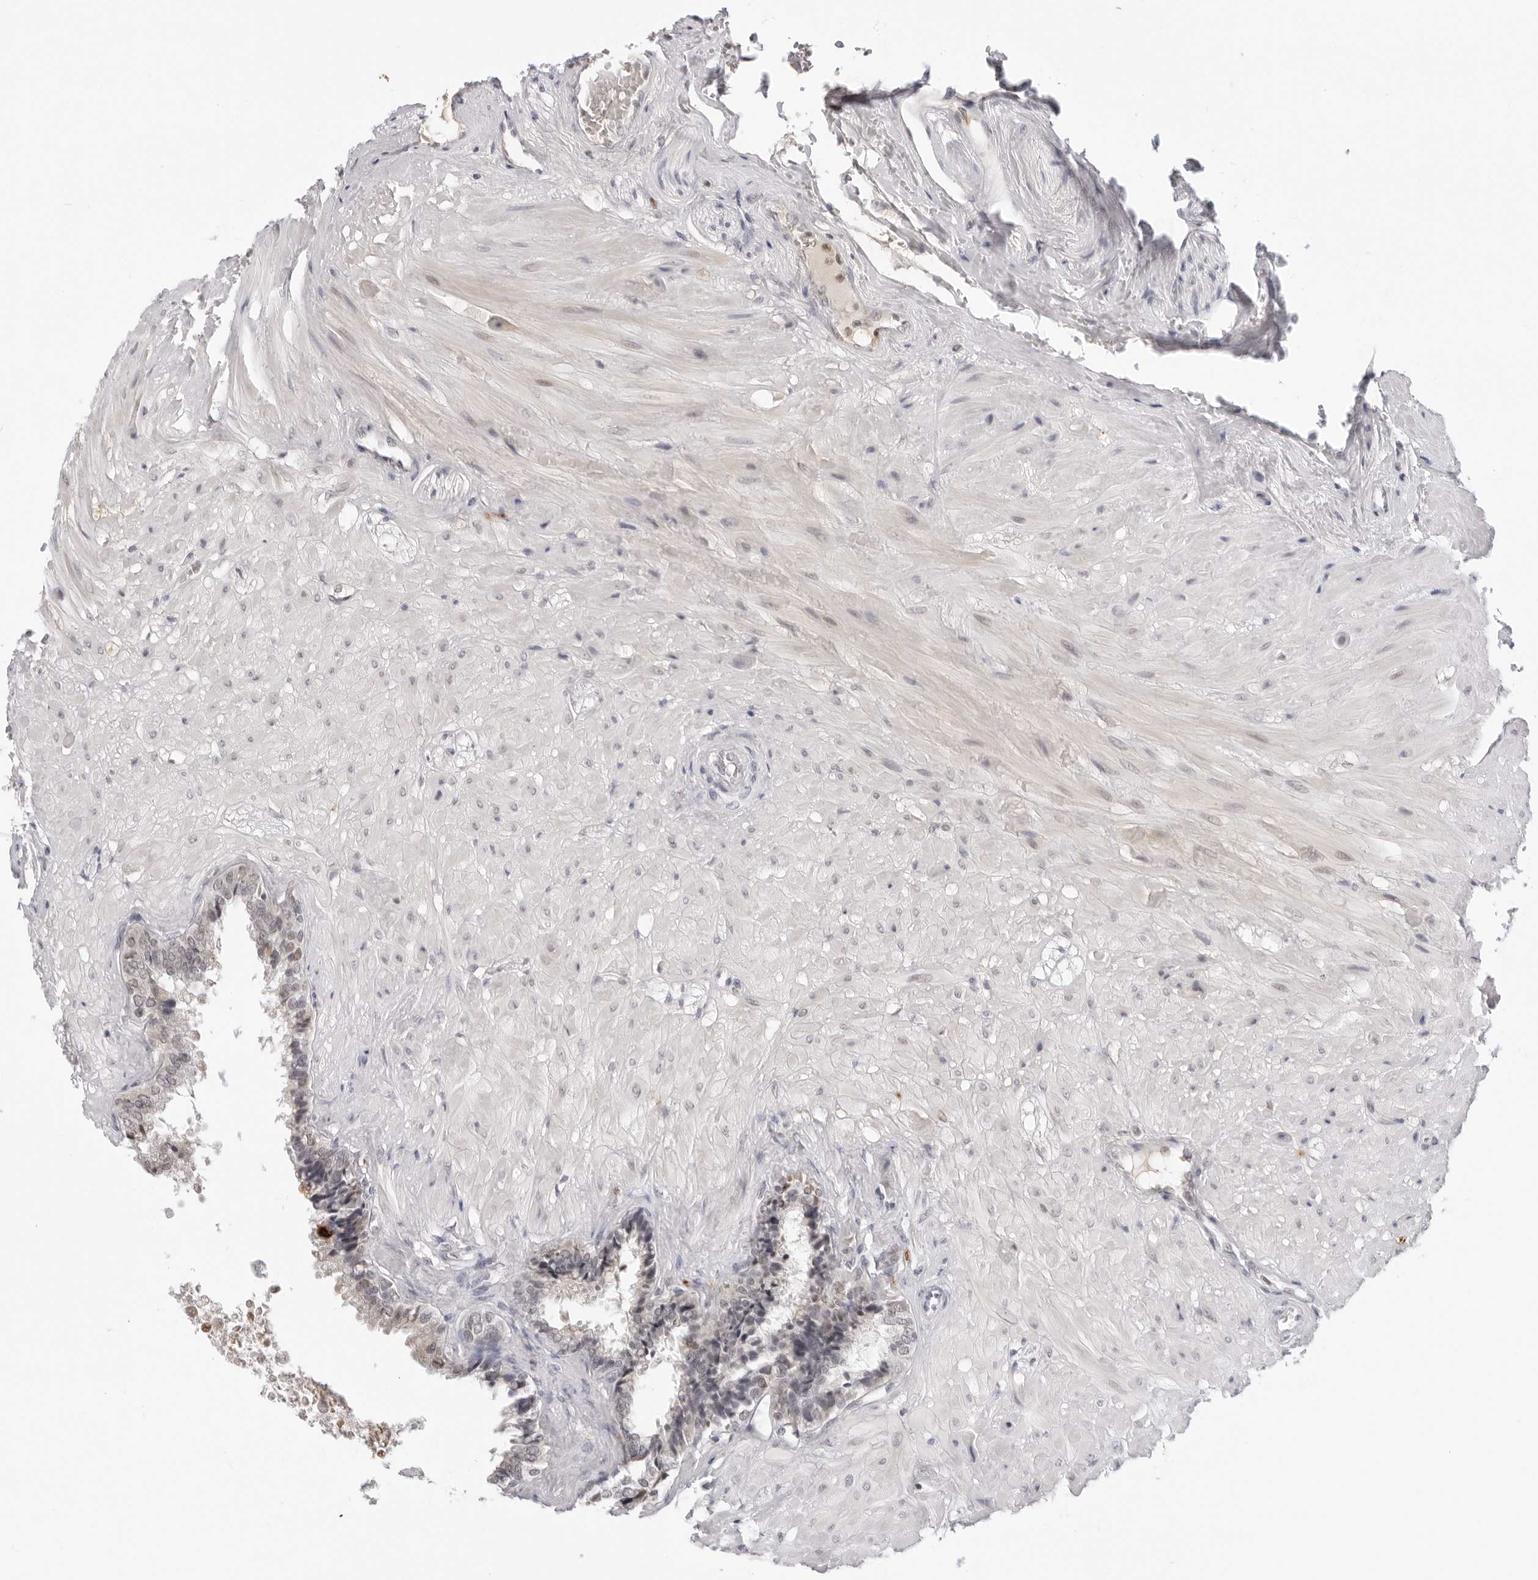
{"staining": {"intensity": "negative", "quantity": "none", "location": "none"}, "tissue": "seminal vesicle", "cell_type": "Glandular cells", "image_type": "normal", "snomed": [{"axis": "morphology", "description": "Normal tissue, NOS"}, {"axis": "topography", "description": "Seminal veicle"}], "caption": "This is an immunohistochemistry (IHC) image of unremarkable human seminal vesicle. There is no staining in glandular cells.", "gene": "MSH6", "patient": {"sex": "male", "age": 46}}